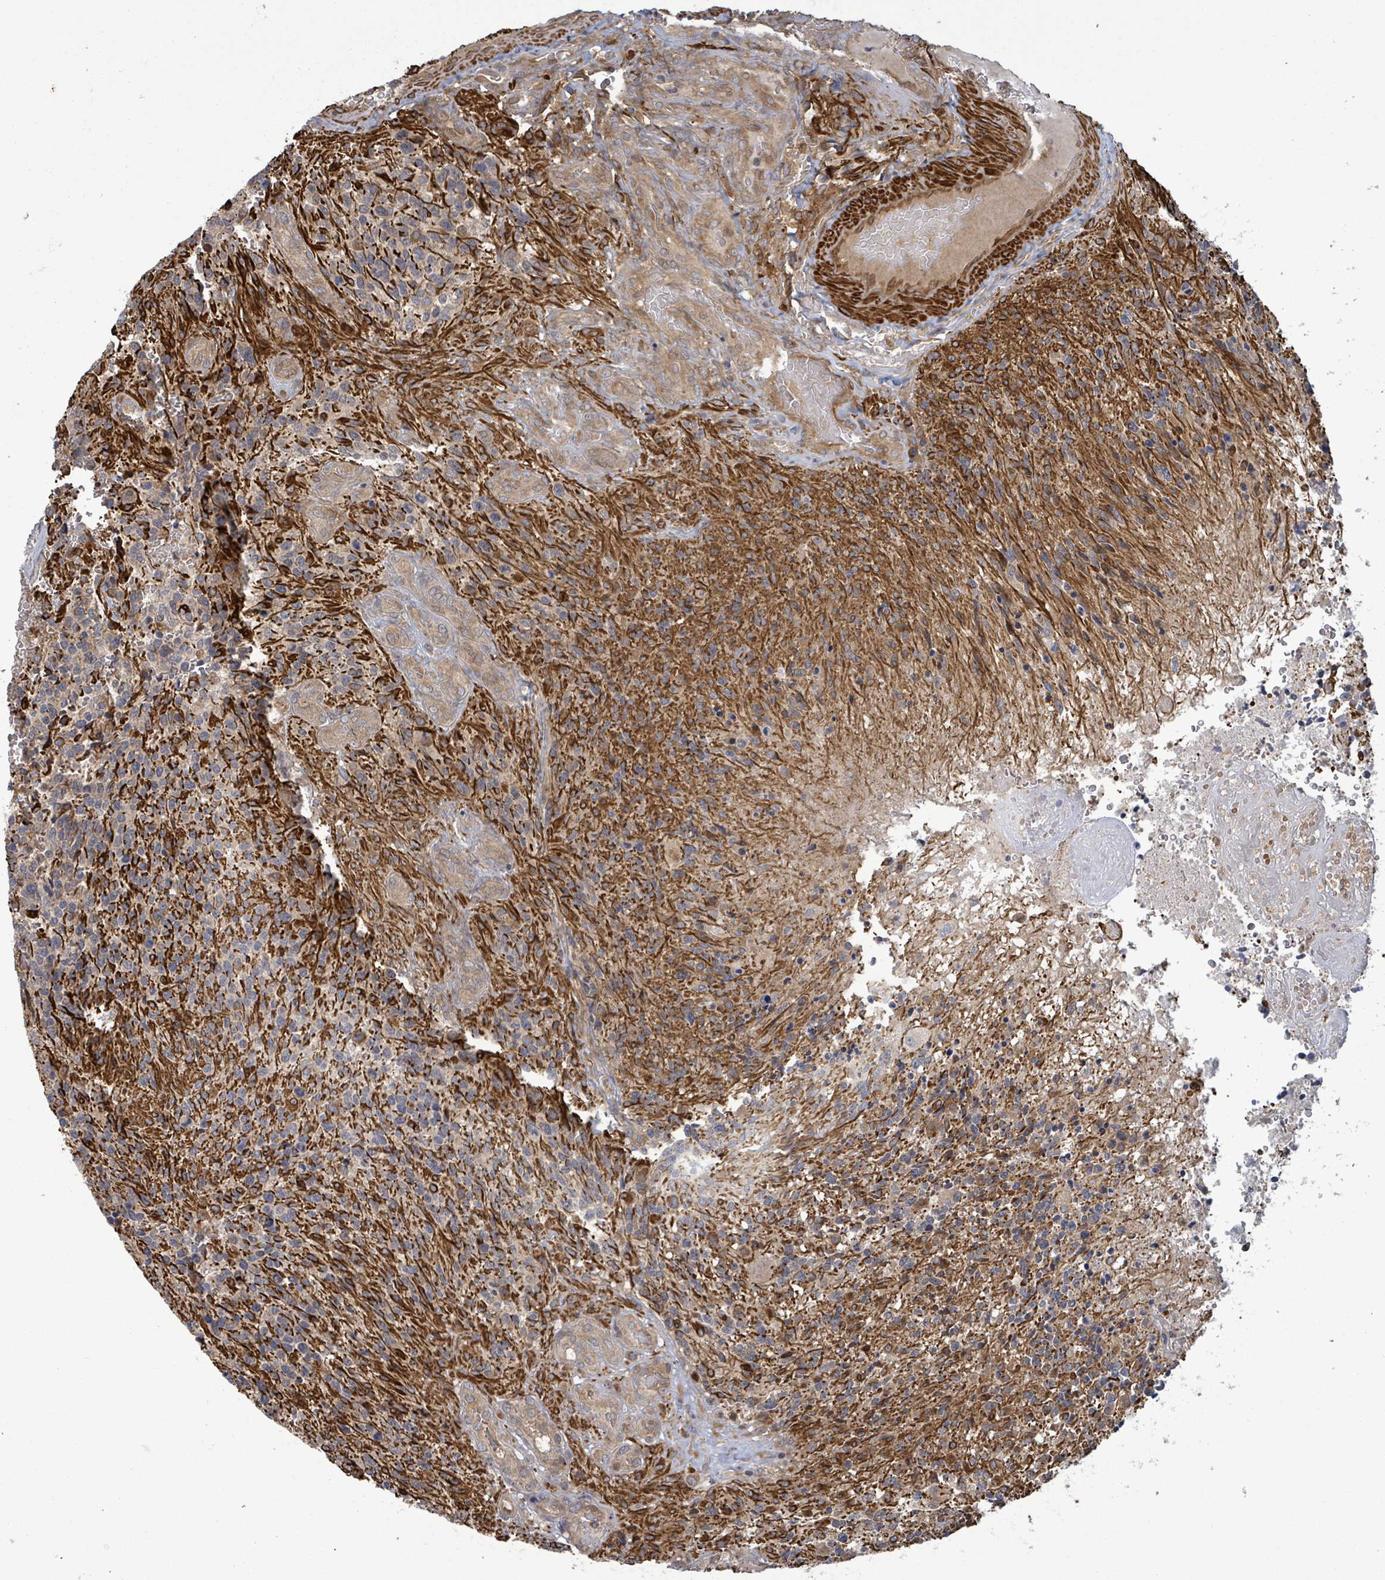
{"staining": {"intensity": "weak", "quantity": "<25%", "location": "cytoplasmic/membranous"}, "tissue": "glioma", "cell_type": "Tumor cells", "image_type": "cancer", "snomed": [{"axis": "morphology", "description": "Glioma, malignant, High grade"}, {"axis": "topography", "description": "Brain"}], "caption": "An IHC photomicrograph of malignant high-grade glioma is shown. There is no staining in tumor cells of malignant high-grade glioma.", "gene": "MAP3K6", "patient": {"sex": "male", "age": 36}}